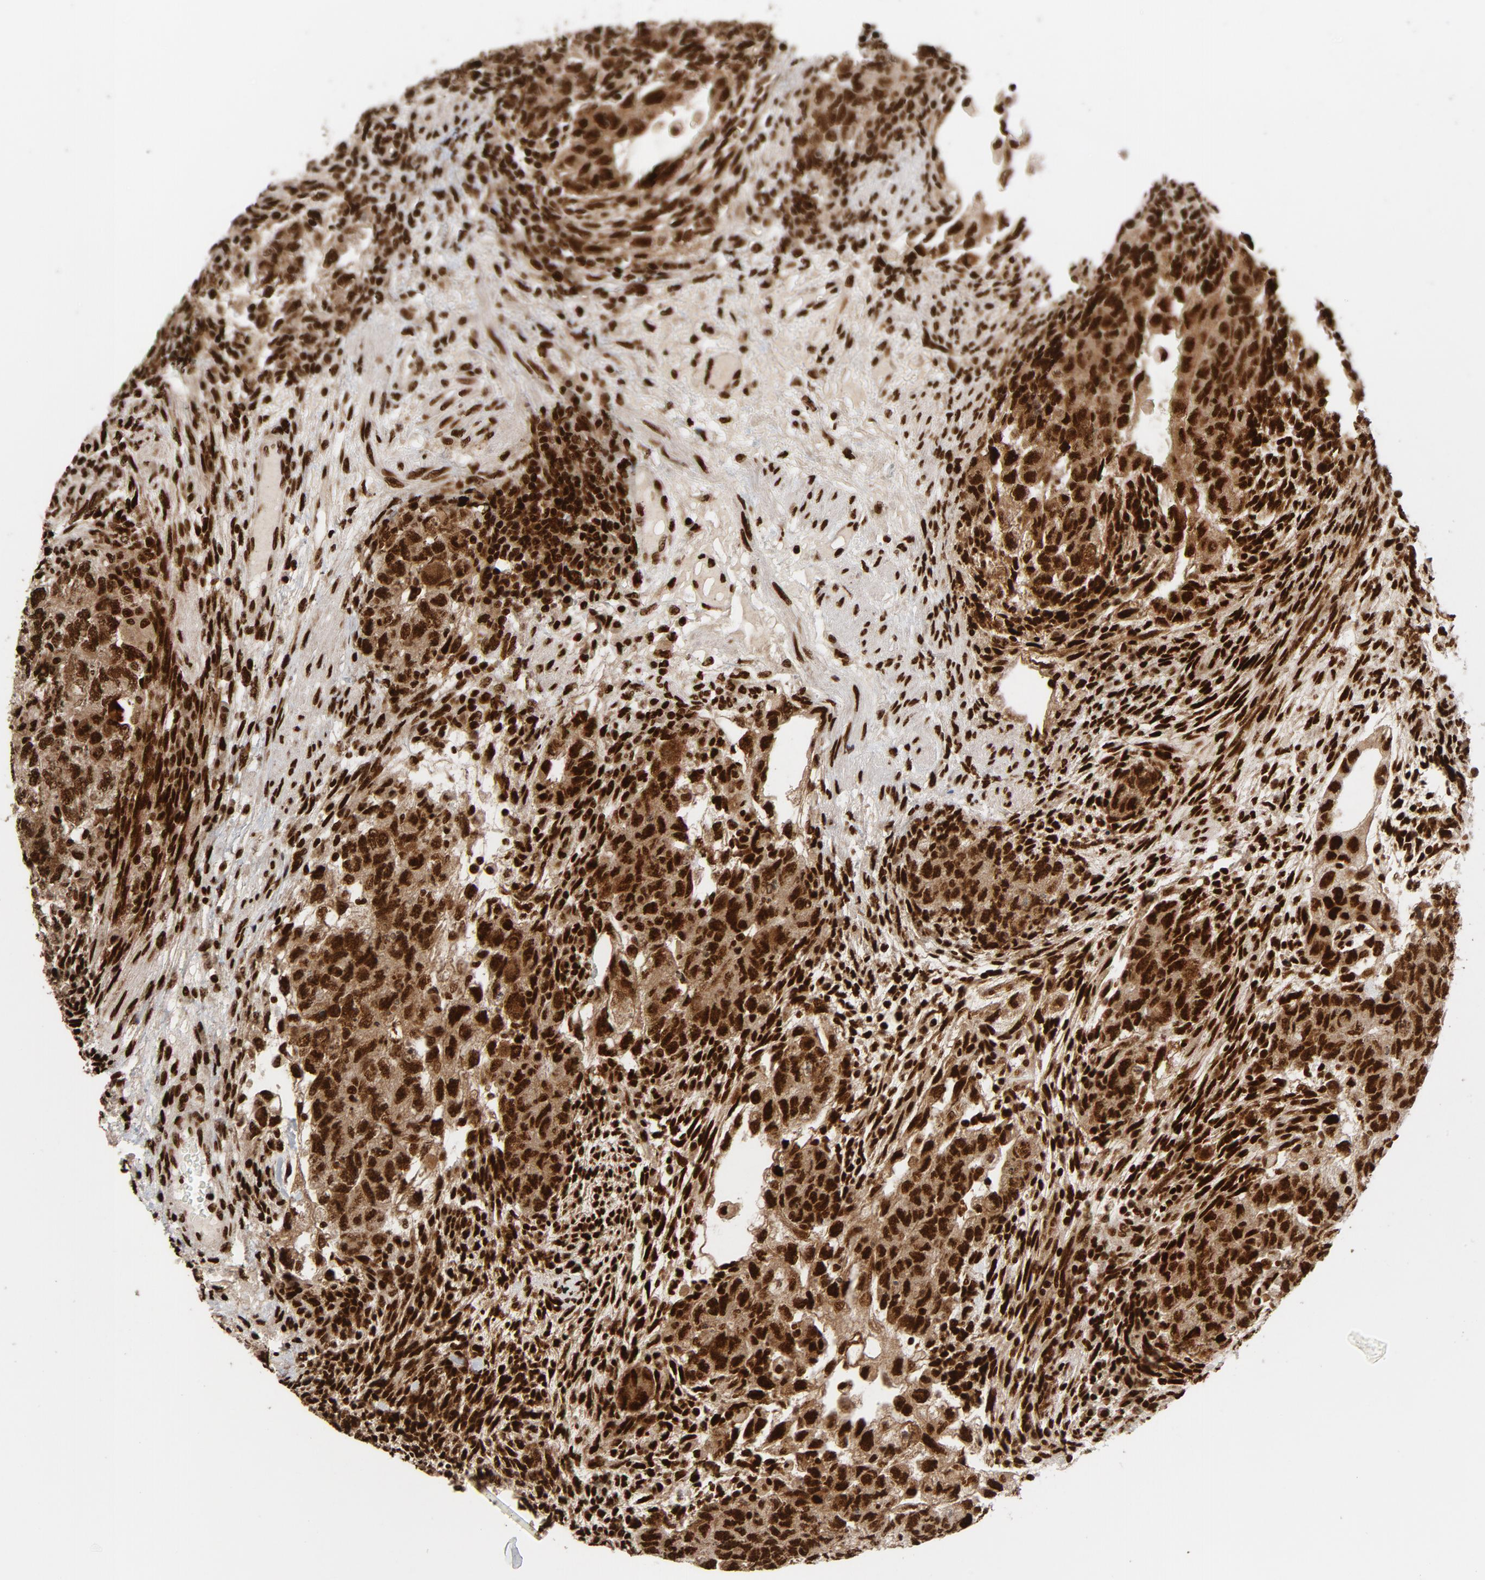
{"staining": {"intensity": "strong", "quantity": ">75%", "location": "nuclear"}, "tissue": "testis cancer", "cell_type": "Tumor cells", "image_type": "cancer", "snomed": [{"axis": "morphology", "description": "Normal tissue, NOS"}, {"axis": "morphology", "description": "Carcinoma, Embryonal, NOS"}, {"axis": "topography", "description": "Testis"}], "caption": "This histopathology image shows testis embryonal carcinoma stained with immunohistochemistry (IHC) to label a protein in brown. The nuclear of tumor cells show strong positivity for the protein. Nuclei are counter-stained blue.", "gene": "NFYB", "patient": {"sex": "male", "age": 36}}